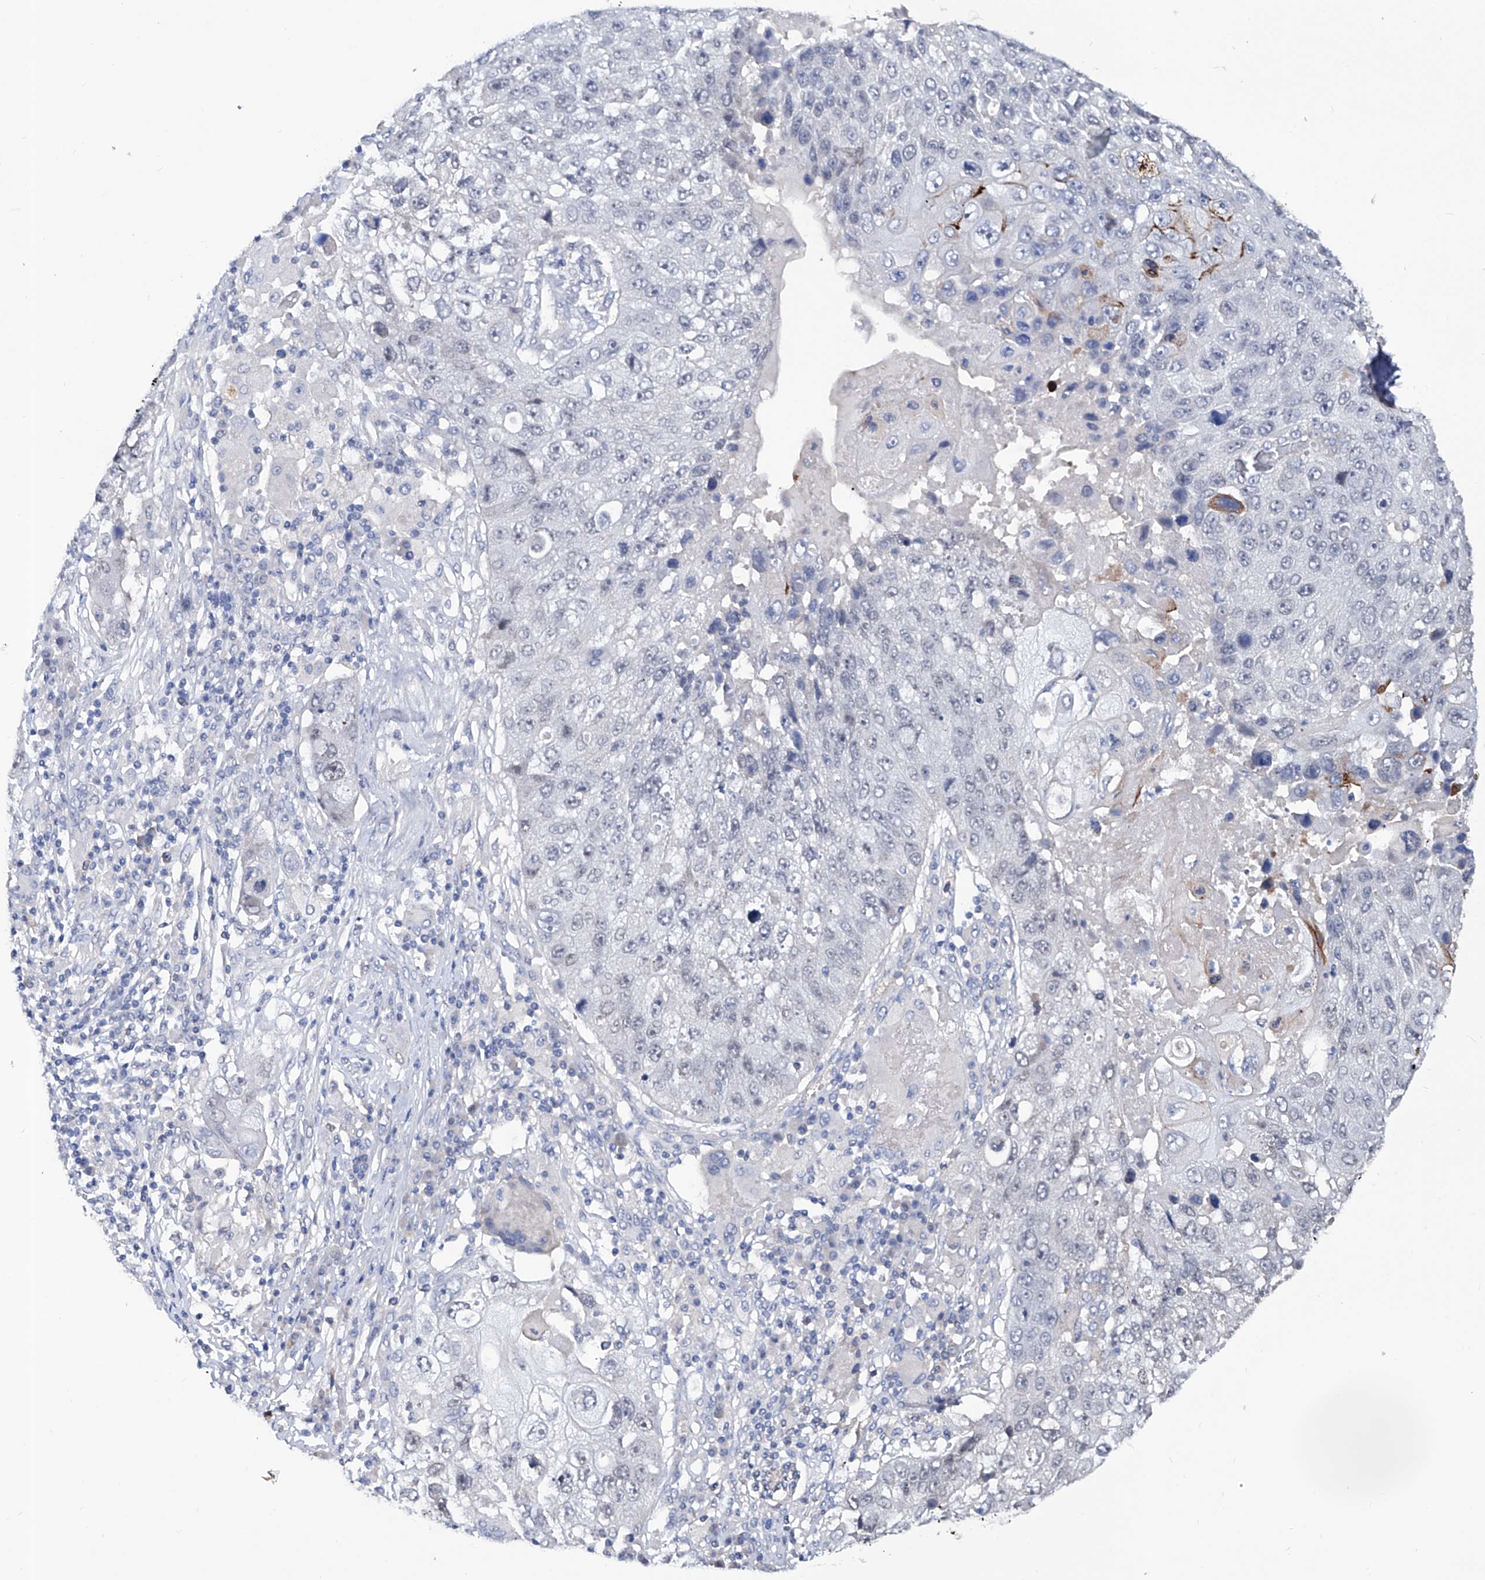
{"staining": {"intensity": "negative", "quantity": "none", "location": "none"}, "tissue": "lung cancer", "cell_type": "Tumor cells", "image_type": "cancer", "snomed": [{"axis": "morphology", "description": "Squamous cell carcinoma, NOS"}, {"axis": "topography", "description": "Lung"}], "caption": "DAB (3,3'-diaminobenzidine) immunohistochemical staining of human lung cancer exhibits no significant expression in tumor cells. (Immunohistochemistry (ihc), brightfield microscopy, high magnification).", "gene": "KLHL17", "patient": {"sex": "male", "age": 61}}